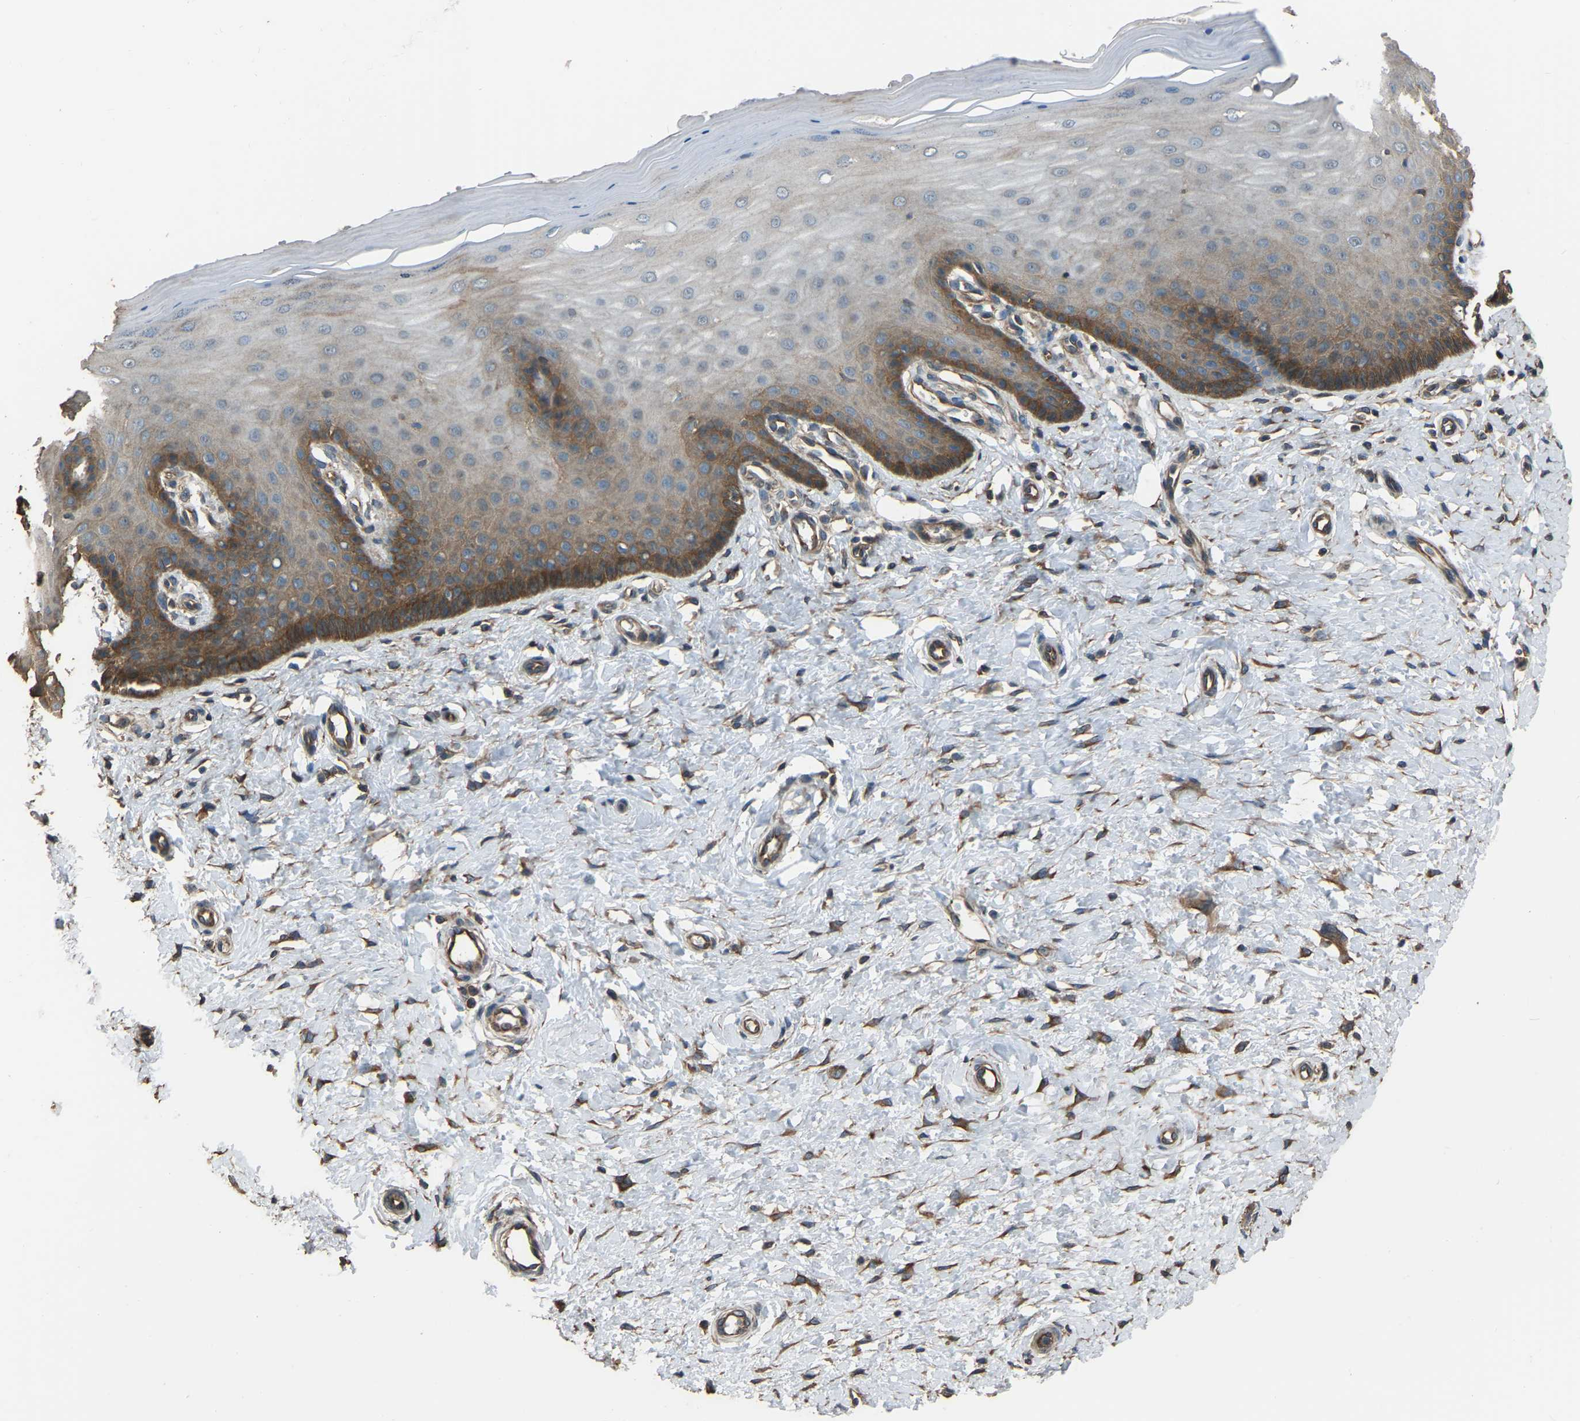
{"staining": {"intensity": "weak", "quantity": "25%-75%", "location": "cytoplasmic/membranous"}, "tissue": "cervix", "cell_type": "Glandular cells", "image_type": "normal", "snomed": [{"axis": "morphology", "description": "Normal tissue, NOS"}, {"axis": "topography", "description": "Cervix"}], "caption": "Protein staining of normal cervix exhibits weak cytoplasmic/membranous positivity in about 25%-75% of glandular cells.", "gene": "SLC4A2", "patient": {"sex": "female", "age": 55}}